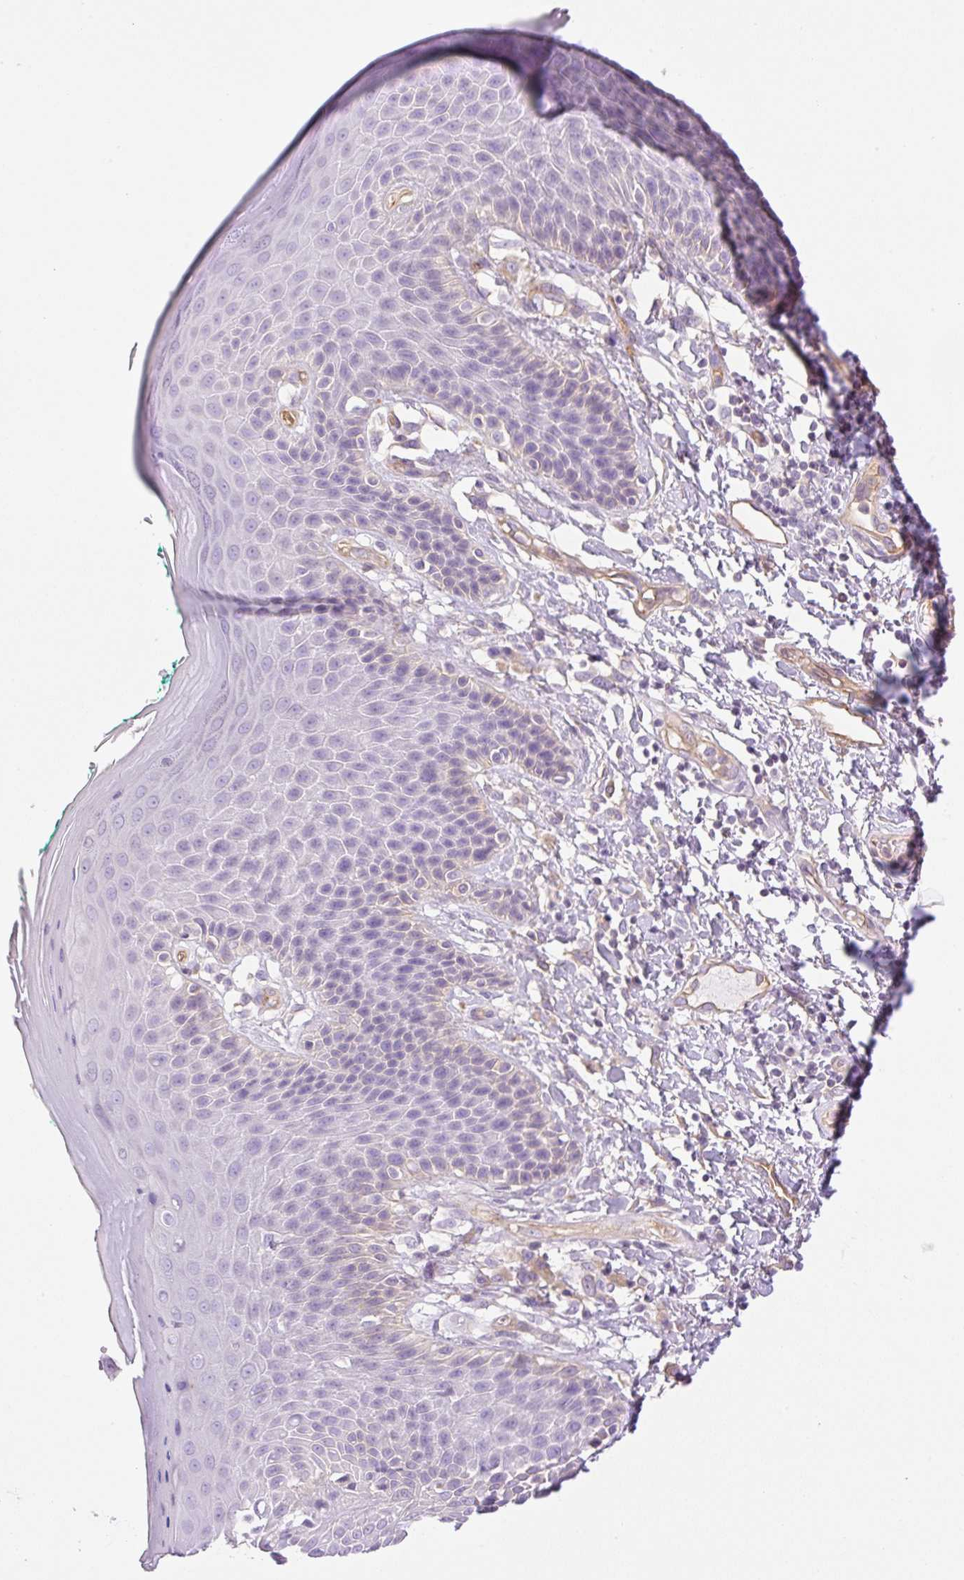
{"staining": {"intensity": "negative", "quantity": "none", "location": "none"}, "tissue": "skin", "cell_type": "Epidermal cells", "image_type": "normal", "snomed": [{"axis": "morphology", "description": "Normal tissue, NOS"}, {"axis": "topography", "description": "Peripheral nerve tissue"}], "caption": "Skin stained for a protein using immunohistochemistry demonstrates no staining epidermal cells.", "gene": "EHD1", "patient": {"sex": "male", "age": 51}}